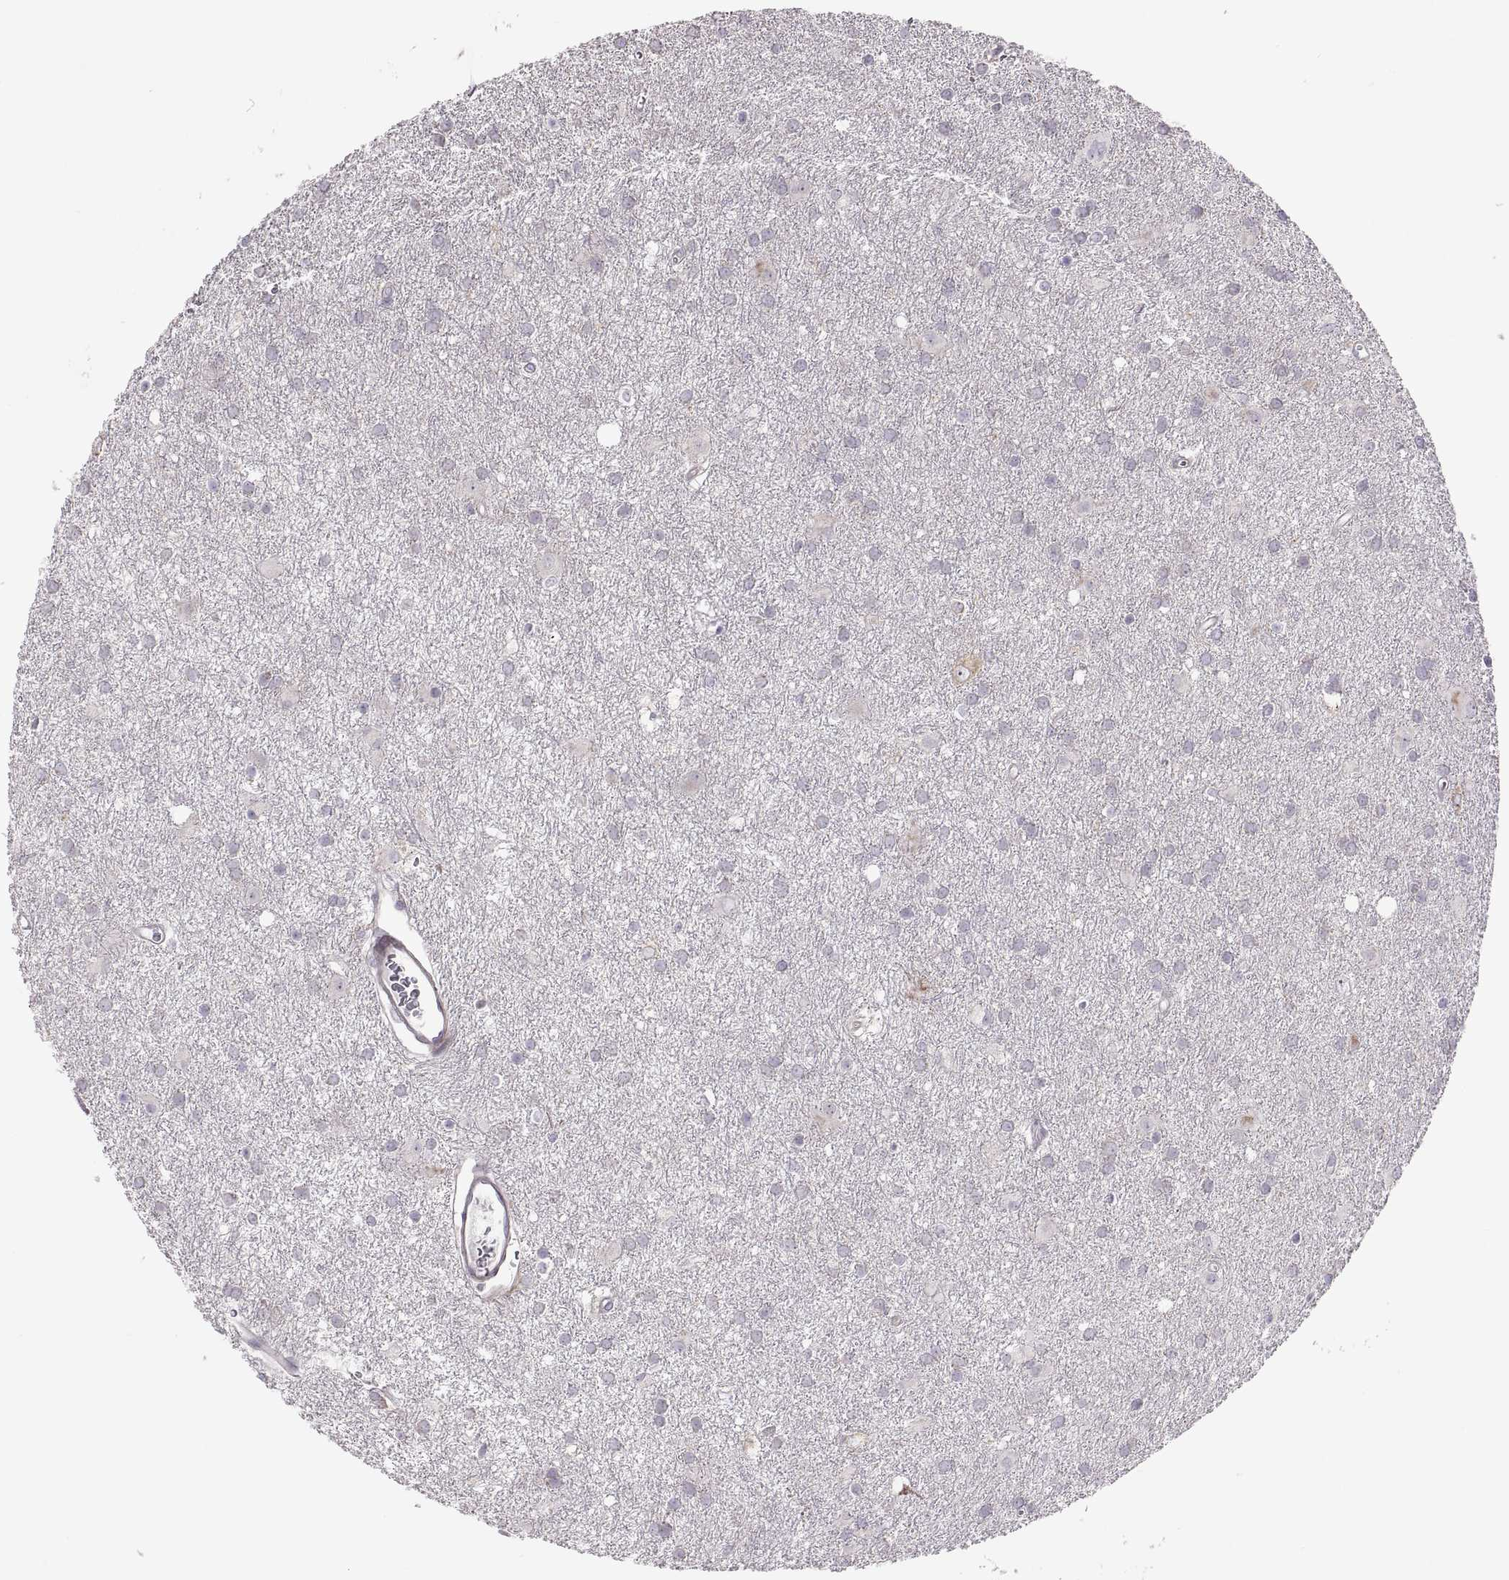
{"staining": {"intensity": "negative", "quantity": "none", "location": "none"}, "tissue": "glioma", "cell_type": "Tumor cells", "image_type": "cancer", "snomed": [{"axis": "morphology", "description": "Glioma, malignant, Low grade"}, {"axis": "topography", "description": "Brain"}], "caption": "DAB immunohistochemical staining of human glioma shows no significant staining in tumor cells.", "gene": "SPATA32", "patient": {"sex": "male", "age": 58}}